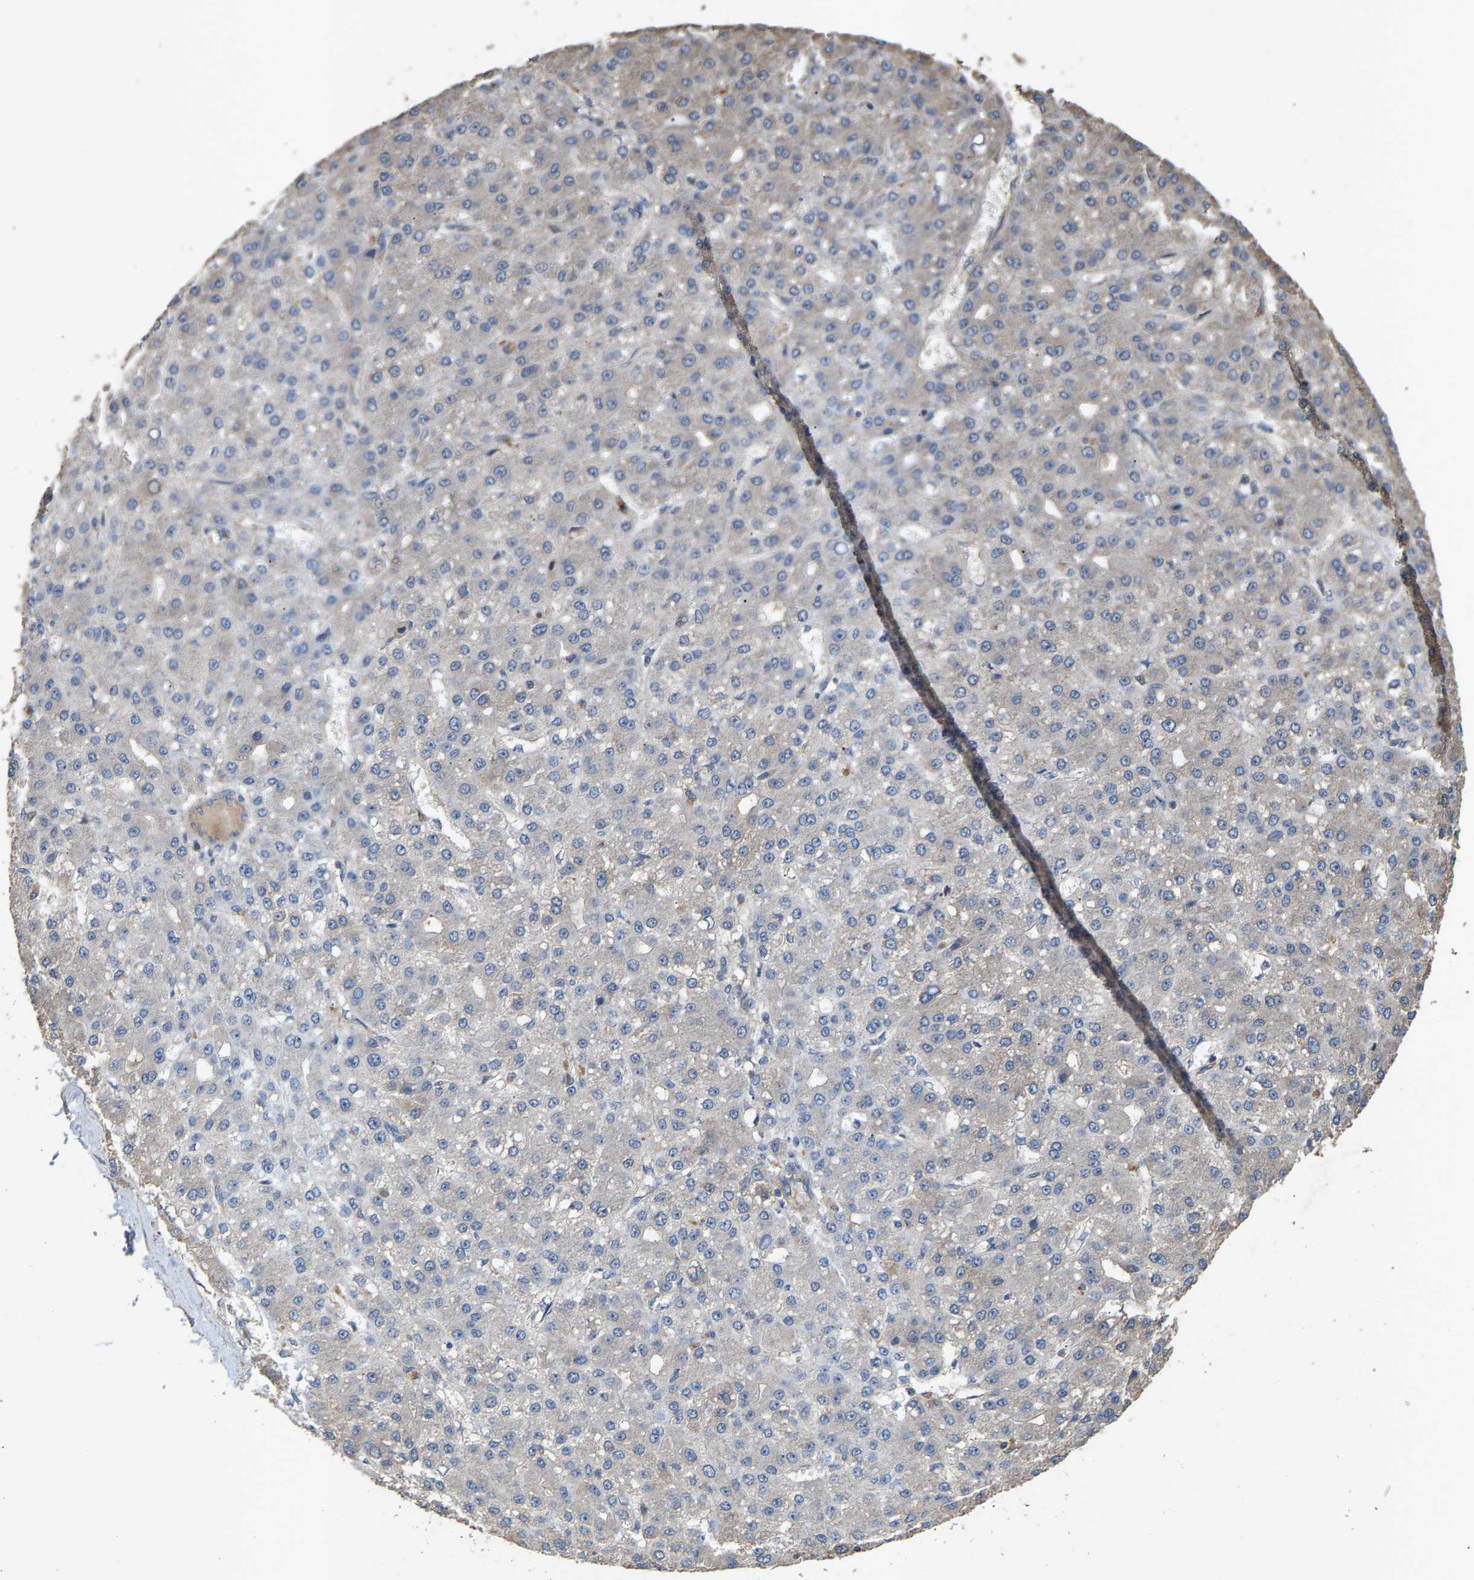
{"staining": {"intensity": "weak", "quantity": "<25%", "location": "cytoplasmic/membranous"}, "tissue": "liver cancer", "cell_type": "Tumor cells", "image_type": "cancer", "snomed": [{"axis": "morphology", "description": "Carcinoma, Hepatocellular, NOS"}, {"axis": "topography", "description": "Liver"}], "caption": "Tumor cells are negative for protein expression in human liver cancer. Brightfield microscopy of IHC stained with DAB (3,3'-diaminobenzidine) (brown) and hematoxylin (blue), captured at high magnification.", "gene": "HTRA3", "patient": {"sex": "male", "age": 67}}